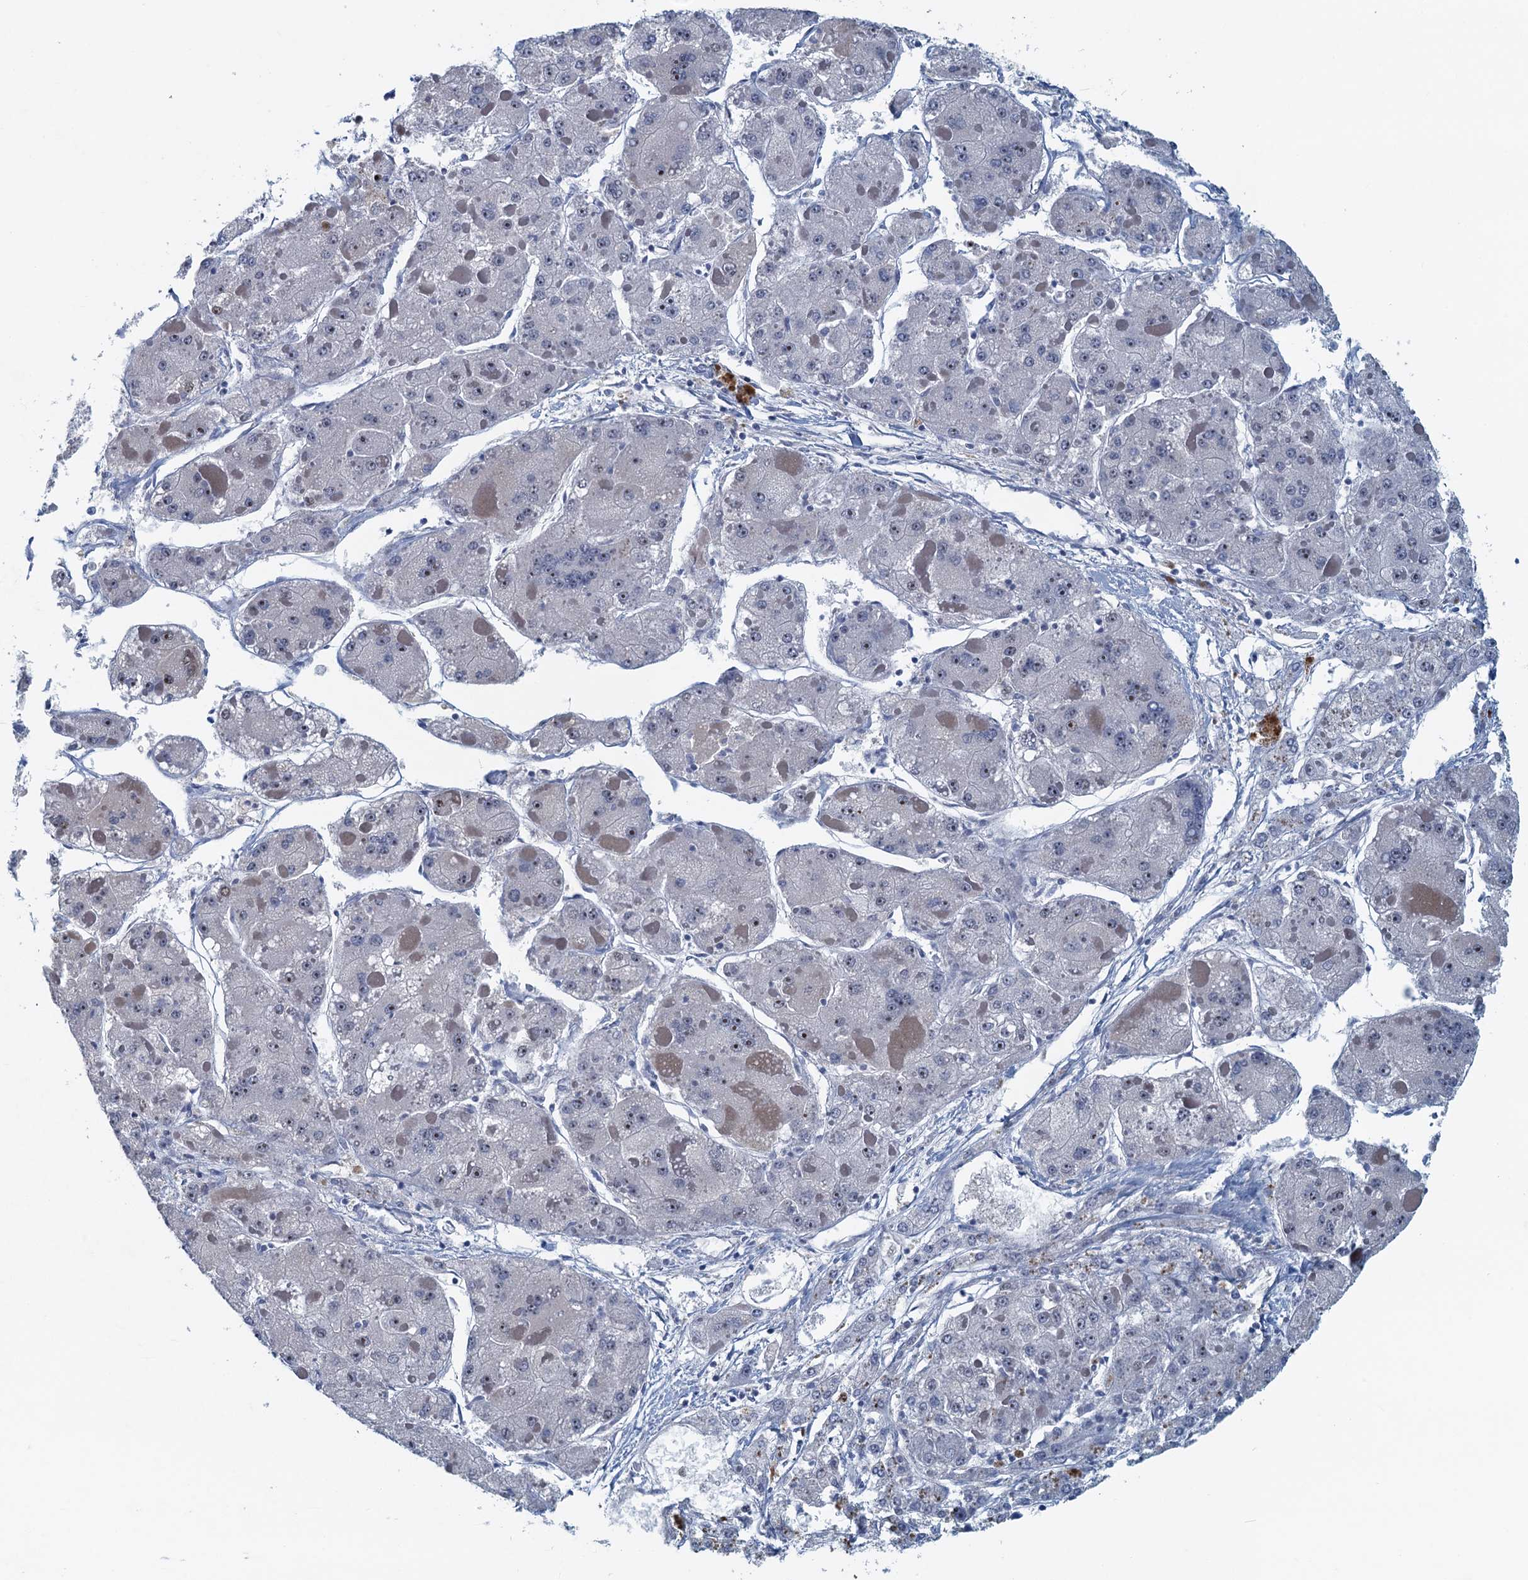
{"staining": {"intensity": "negative", "quantity": "none", "location": "none"}, "tissue": "liver cancer", "cell_type": "Tumor cells", "image_type": "cancer", "snomed": [{"axis": "morphology", "description": "Carcinoma, Hepatocellular, NOS"}, {"axis": "topography", "description": "Liver"}], "caption": "IHC micrograph of human hepatocellular carcinoma (liver) stained for a protein (brown), which reveals no expression in tumor cells. (DAB IHC with hematoxylin counter stain).", "gene": "ANKRD13D", "patient": {"sex": "female", "age": 73}}